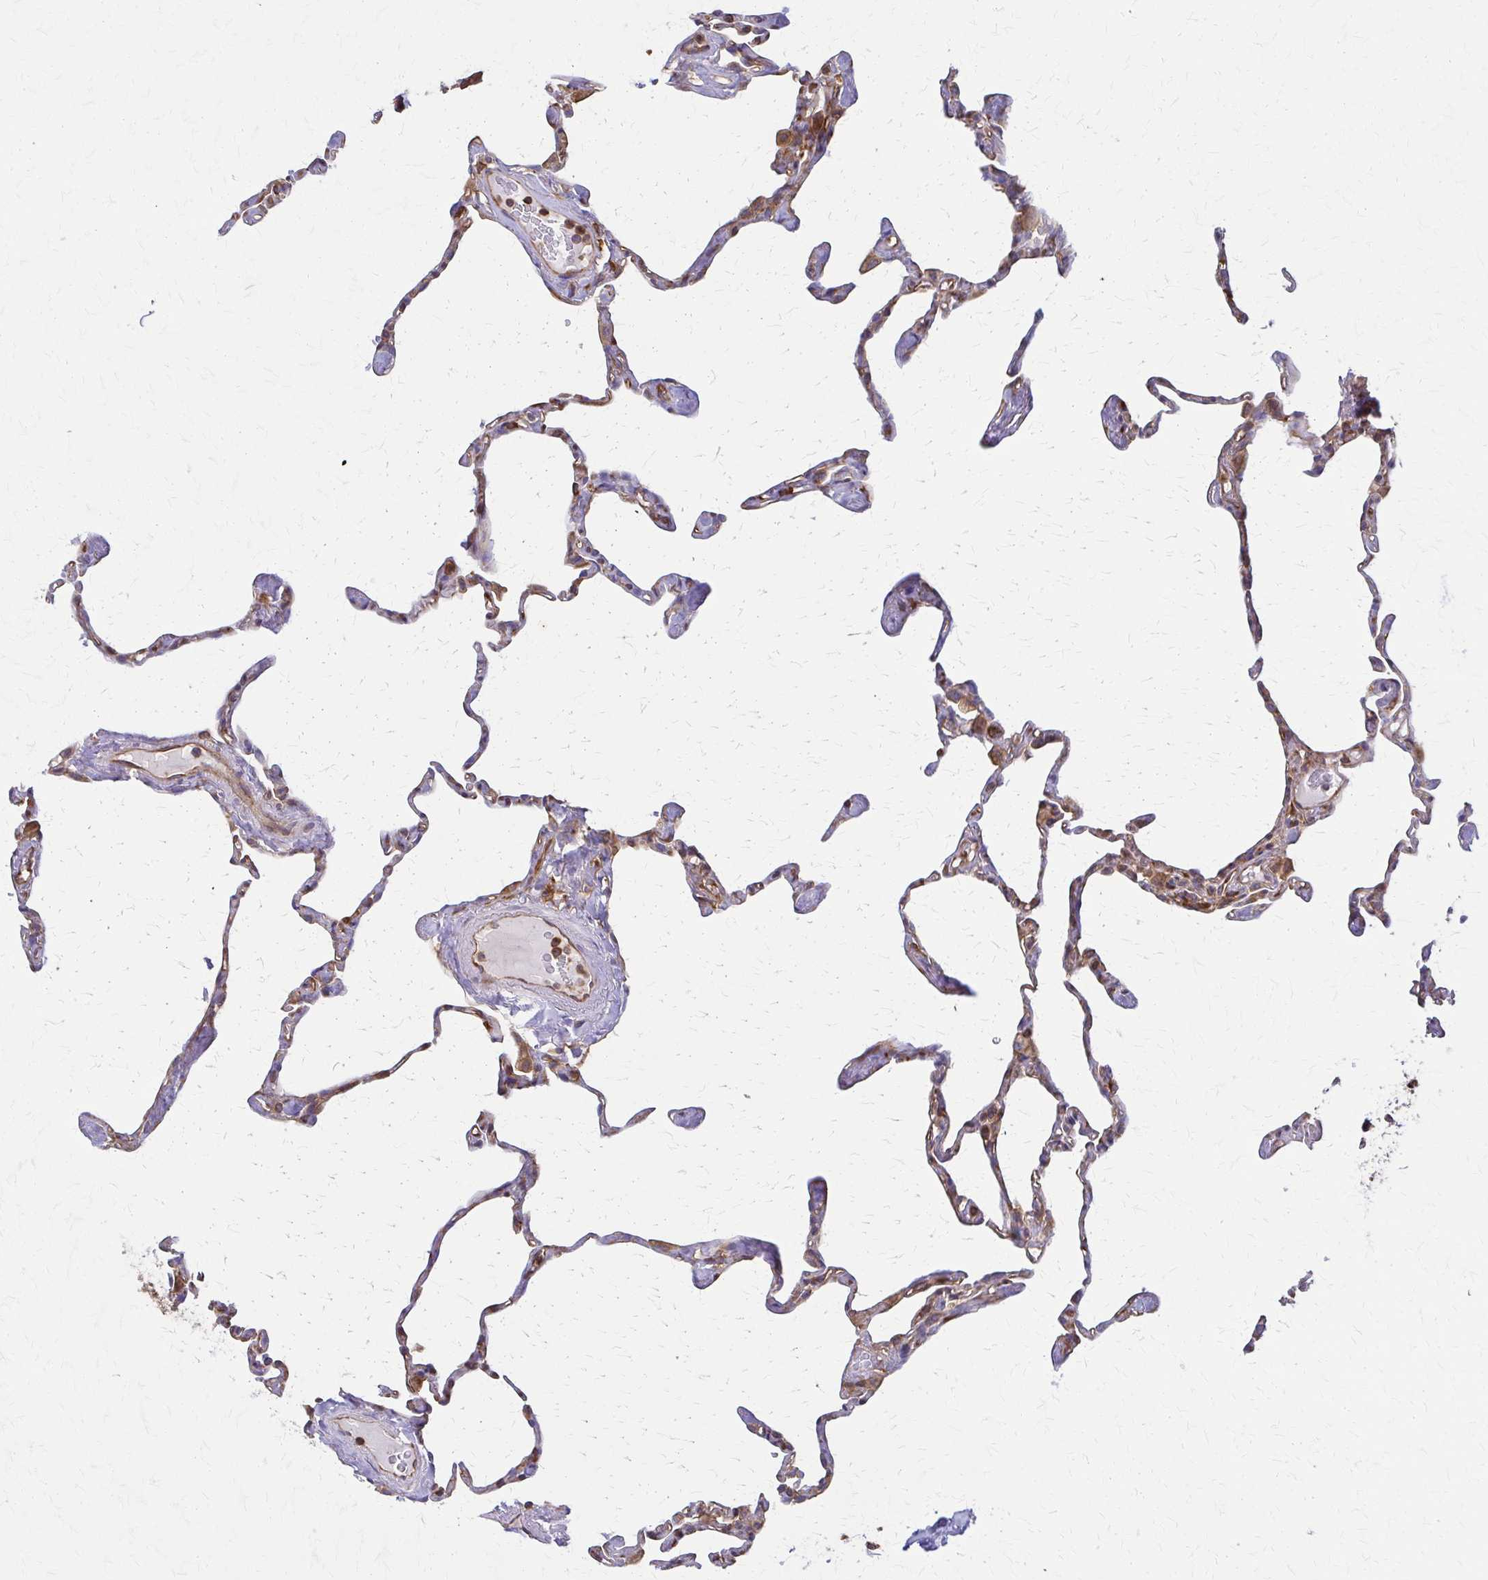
{"staining": {"intensity": "moderate", "quantity": "<25%", "location": "cytoplasmic/membranous"}, "tissue": "lung", "cell_type": "Alveolar cells", "image_type": "normal", "snomed": [{"axis": "morphology", "description": "Normal tissue, NOS"}, {"axis": "topography", "description": "Lung"}], "caption": "A low amount of moderate cytoplasmic/membranous expression is seen in about <25% of alveolar cells in benign lung. Nuclei are stained in blue.", "gene": "WASF2", "patient": {"sex": "male", "age": 65}}